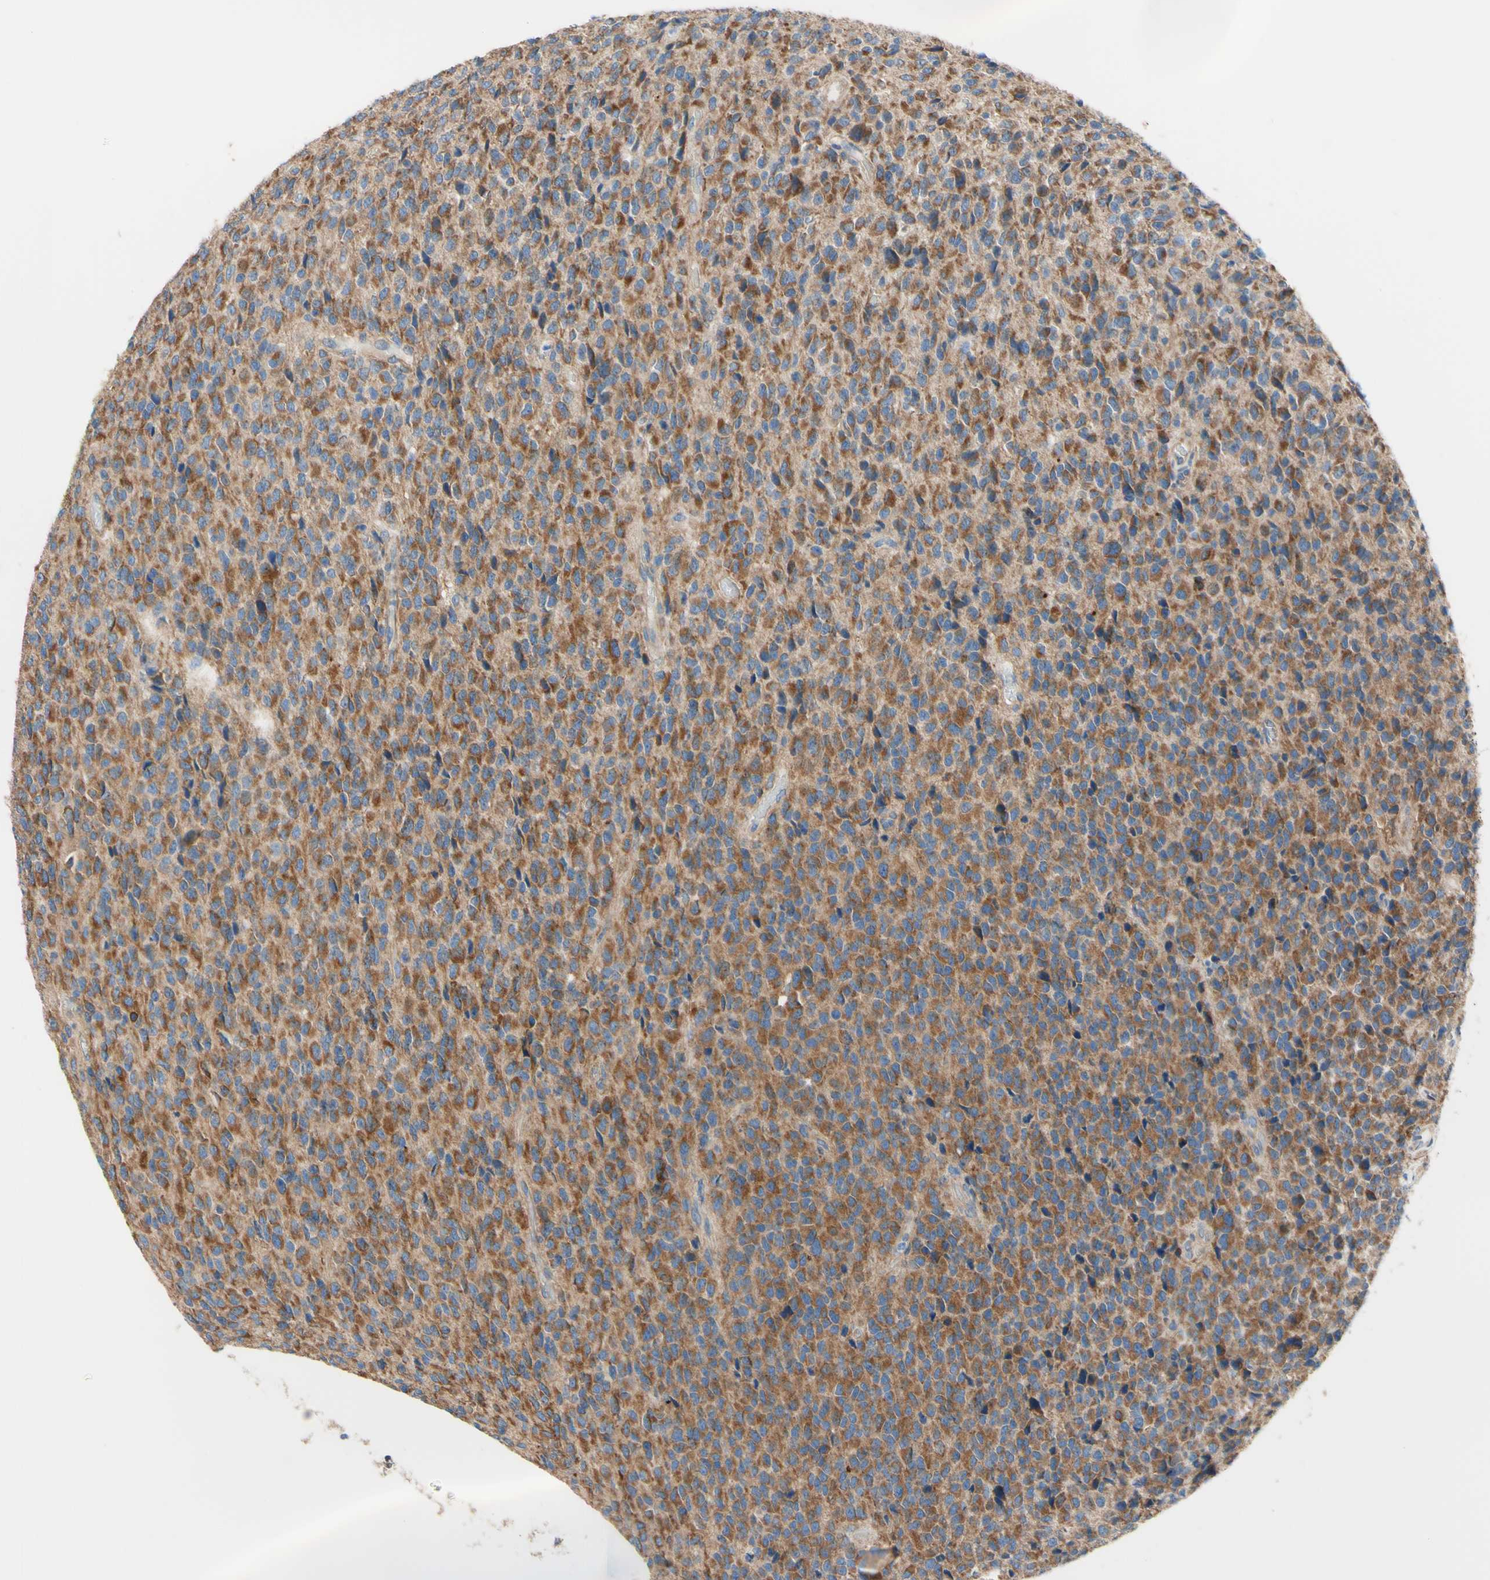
{"staining": {"intensity": "moderate", "quantity": ">75%", "location": "cytoplasmic/membranous"}, "tissue": "glioma", "cell_type": "Tumor cells", "image_type": "cancer", "snomed": [{"axis": "morphology", "description": "Glioma, malignant, High grade"}, {"axis": "topography", "description": "pancreas cauda"}], "caption": "A photomicrograph of high-grade glioma (malignant) stained for a protein demonstrates moderate cytoplasmic/membranous brown staining in tumor cells. (IHC, brightfield microscopy, high magnification).", "gene": "RETREG2", "patient": {"sex": "male", "age": 60}}